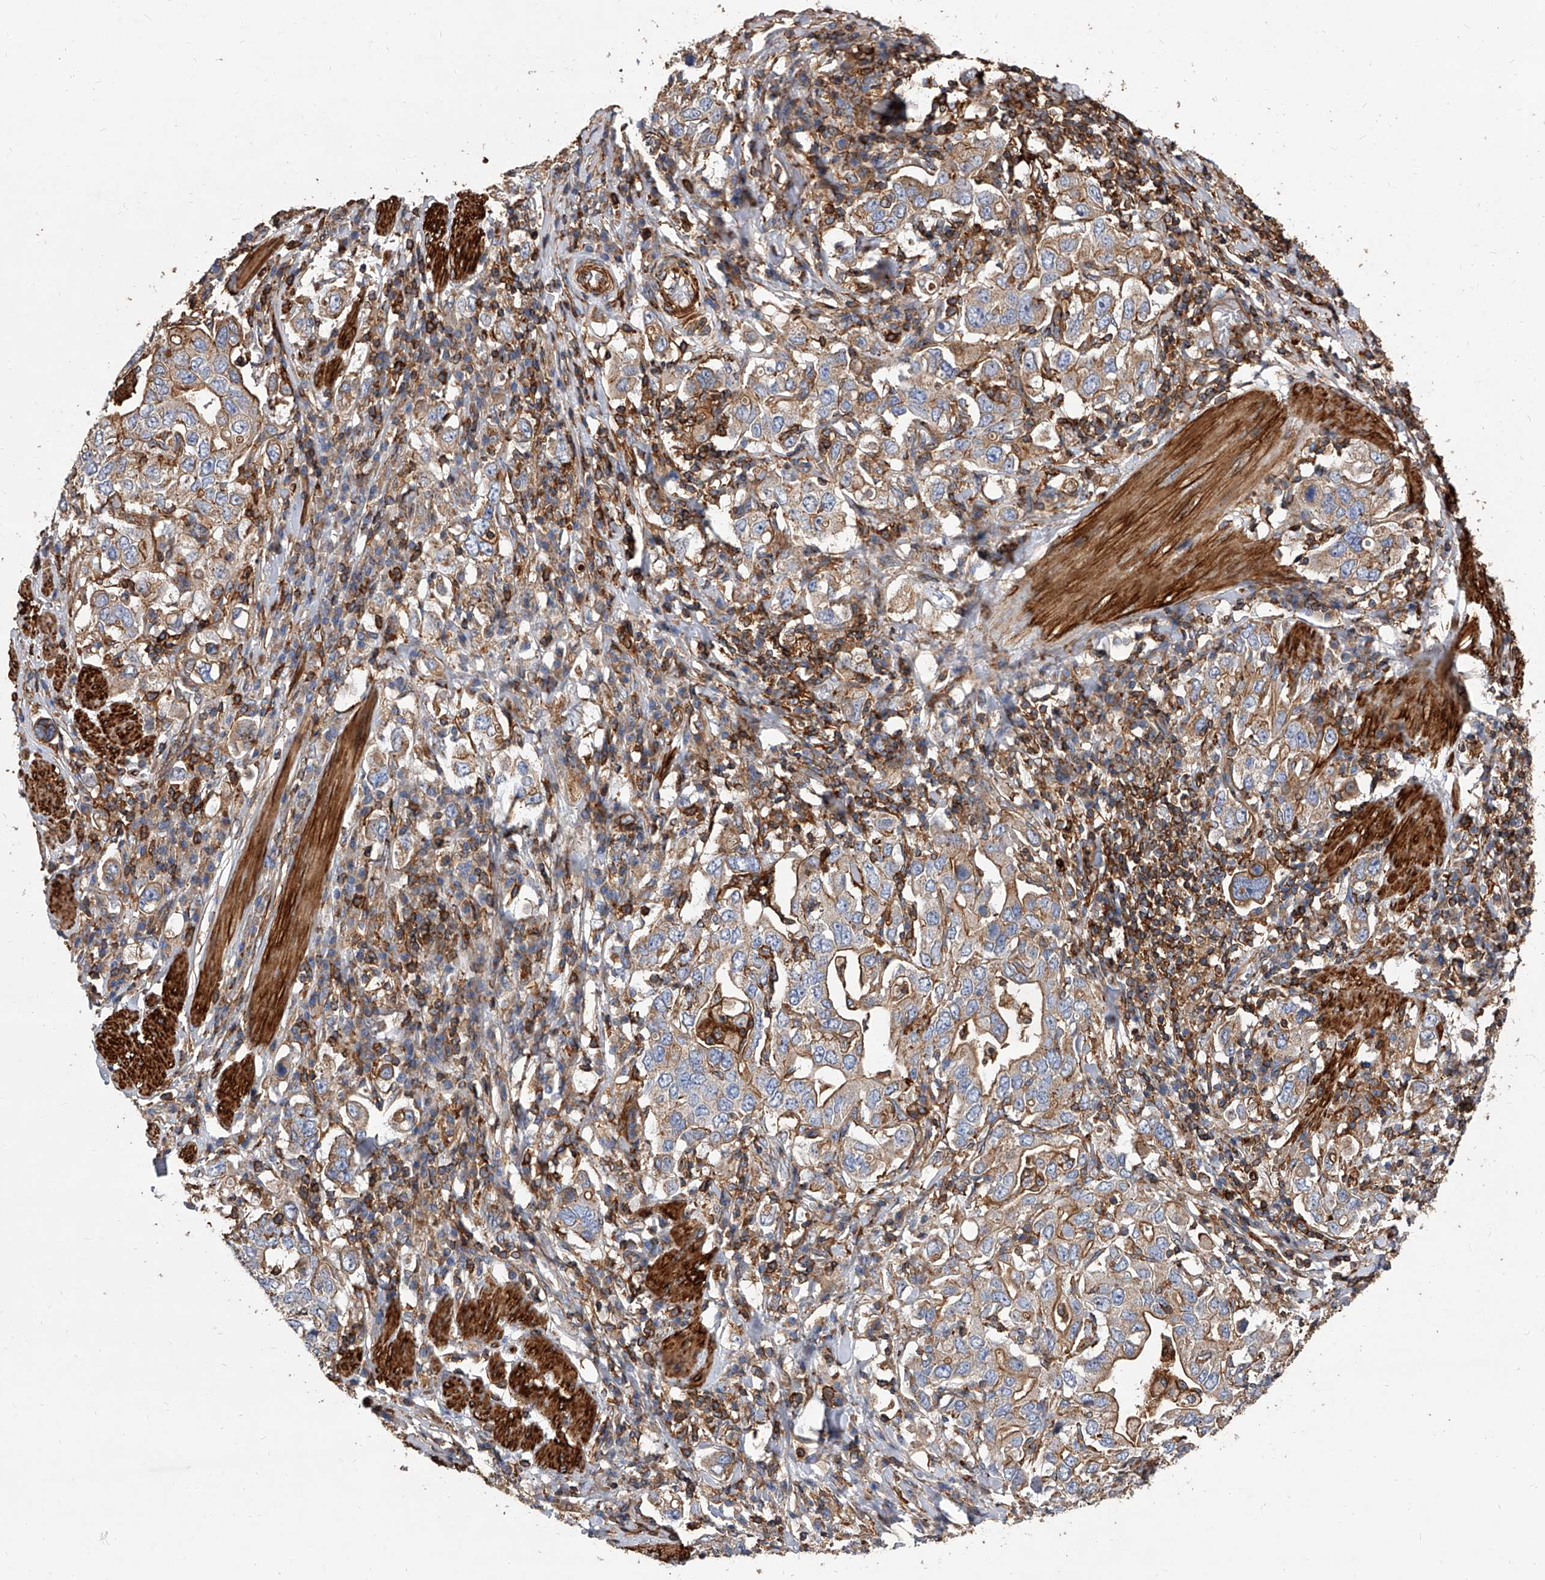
{"staining": {"intensity": "moderate", "quantity": "25%-75%", "location": "cytoplasmic/membranous"}, "tissue": "stomach cancer", "cell_type": "Tumor cells", "image_type": "cancer", "snomed": [{"axis": "morphology", "description": "Adenocarcinoma, NOS"}, {"axis": "topography", "description": "Stomach, upper"}], "caption": "Brown immunohistochemical staining in human stomach cancer displays moderate cytoplasmic/membranous expression in approximately 25%-75% of tumor cells.", "gene": "PISD", "patient": {"sex": "male", "age": 62}}